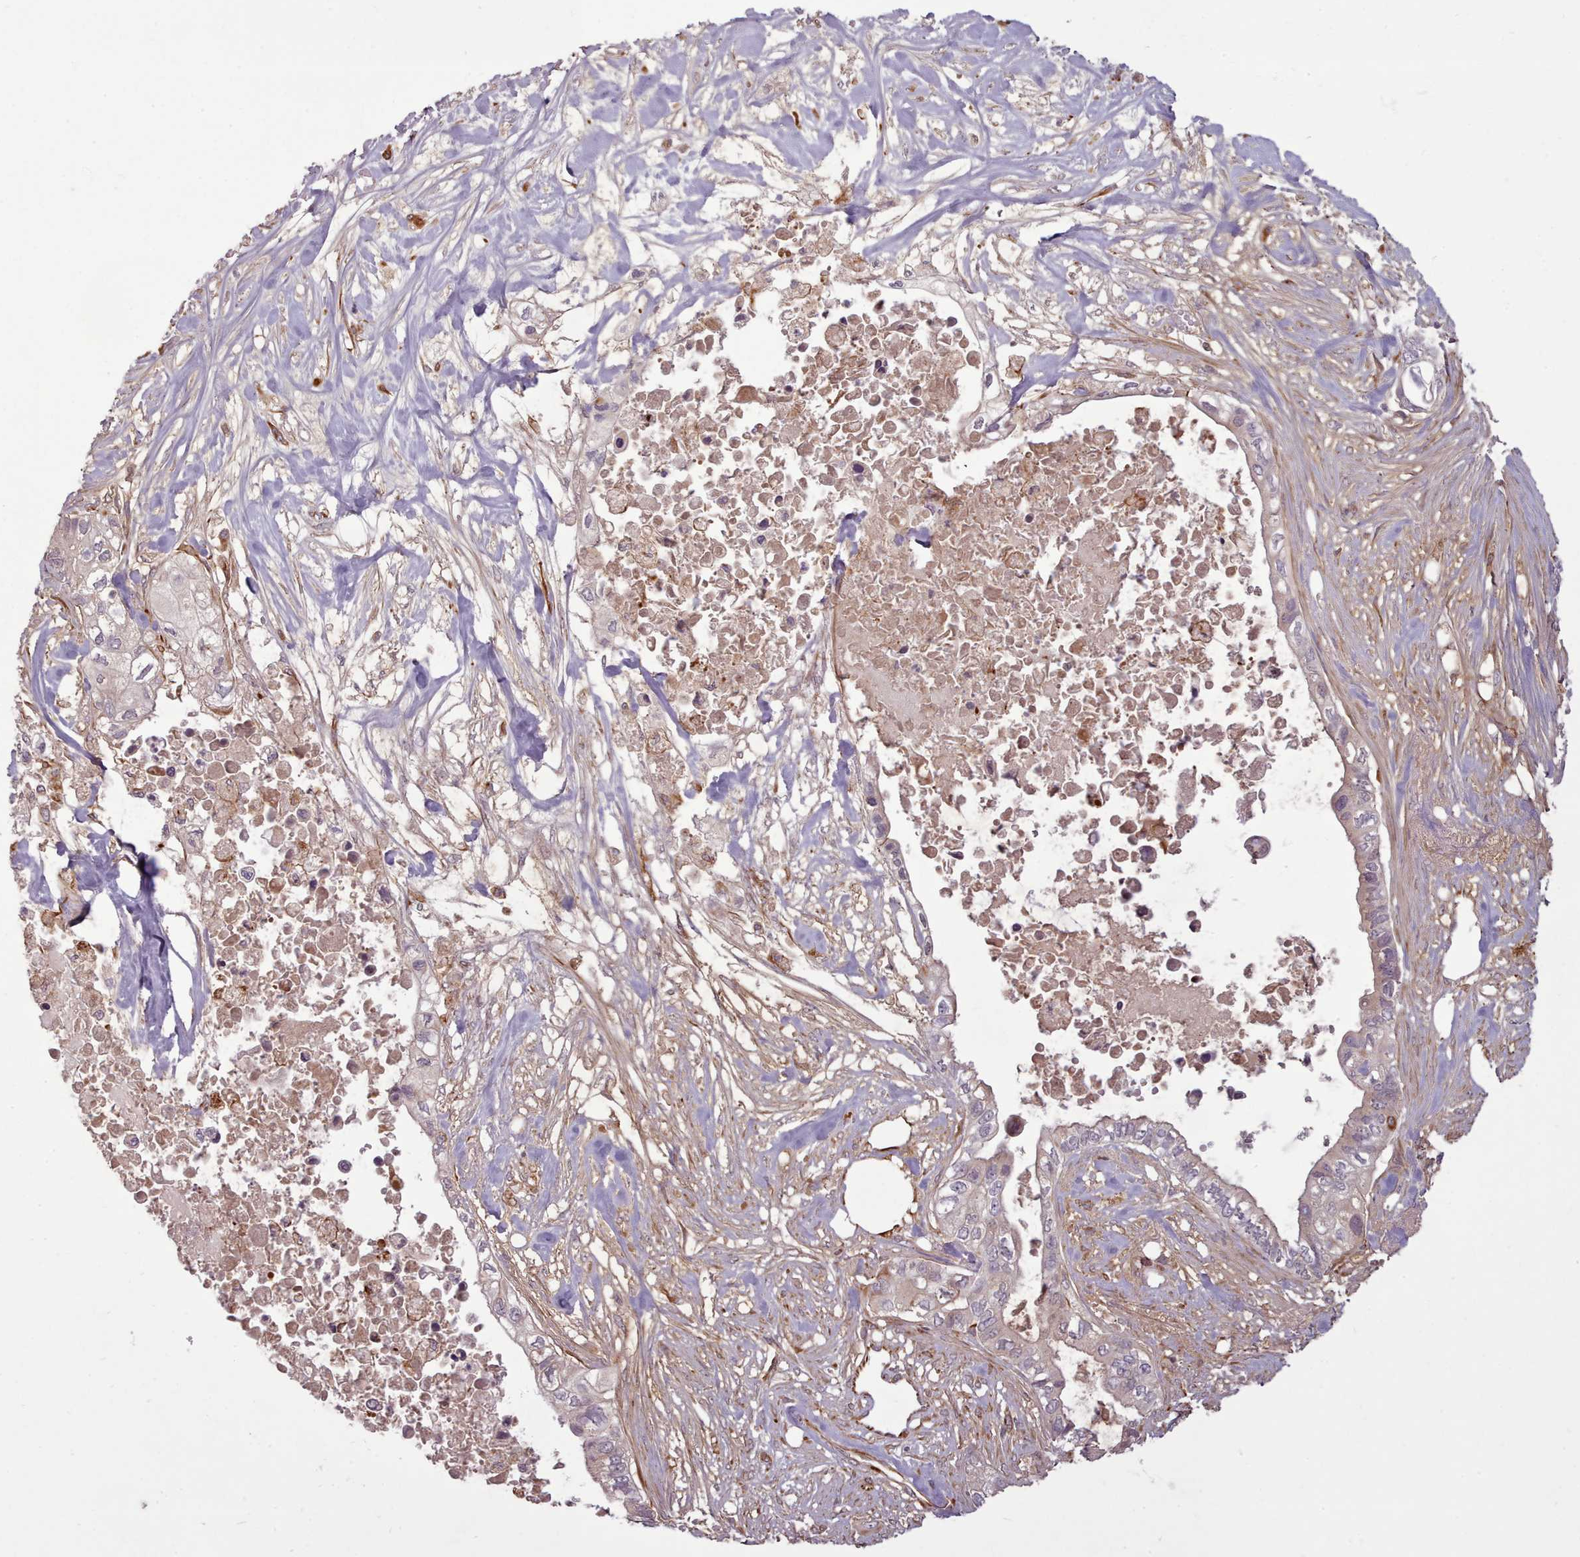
{"staining": {"intensity": "negative", "quantity": "none", "location": "none"}, "tissue": "pancreatic cancer", "cell_type": "Tumor cells", "image_type": "cancer", "snomed": [{"axis": "morphology", "description": "Adenocarcinoma, NOS"}, {"axis": "topography", "description": "Pancreas"}], "caption": "High power microscopy photomicrograph of an IHC histopathology image of pancreatic cancer (adenocarcinoma), revealing no significant positivity in tumor cells.", "gene": "GBGT1", "patient": {"sex": "female", "age": 63}}